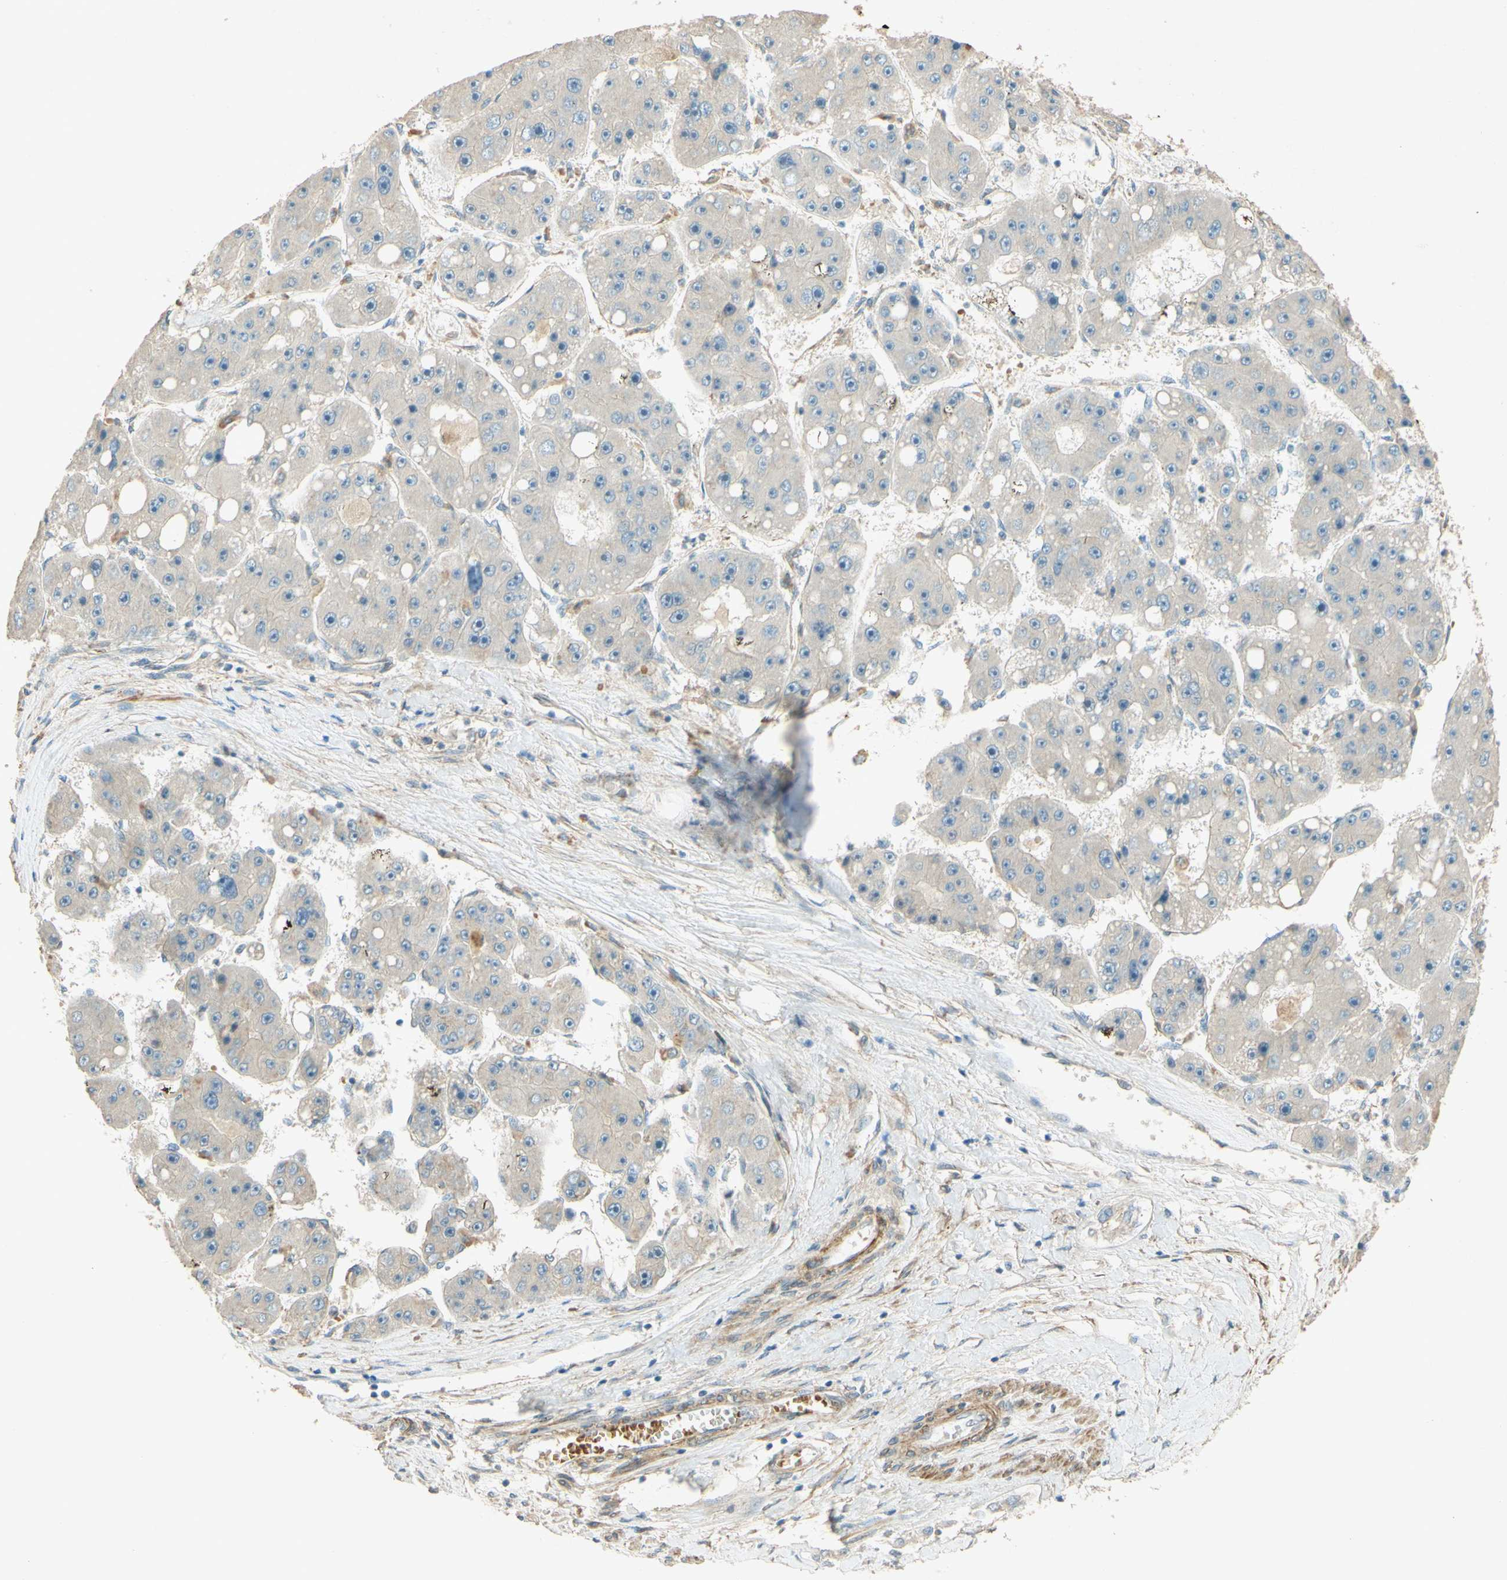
{"staining": {"intensity": "negative", "quantity": "none", "location": "none"}, "tissue": "liver cancer", "cell_type": "Tumor cells", "image_type": "cancer", "snomed": [{"axis": "morphology", "description": "Carcinoma, Hepatocellular, NOS"}, {"axis": "topography", "description": "Liver"}], "caption": "An immunohistochemistry image of liver cancer (hepatocellular carcinoma) is shown. There is no staining in tumor cells of liver cancer (hepatocellular carcinoma).", "gene": "ADAM17", "patient": {"sex": "female", "age": 61}}